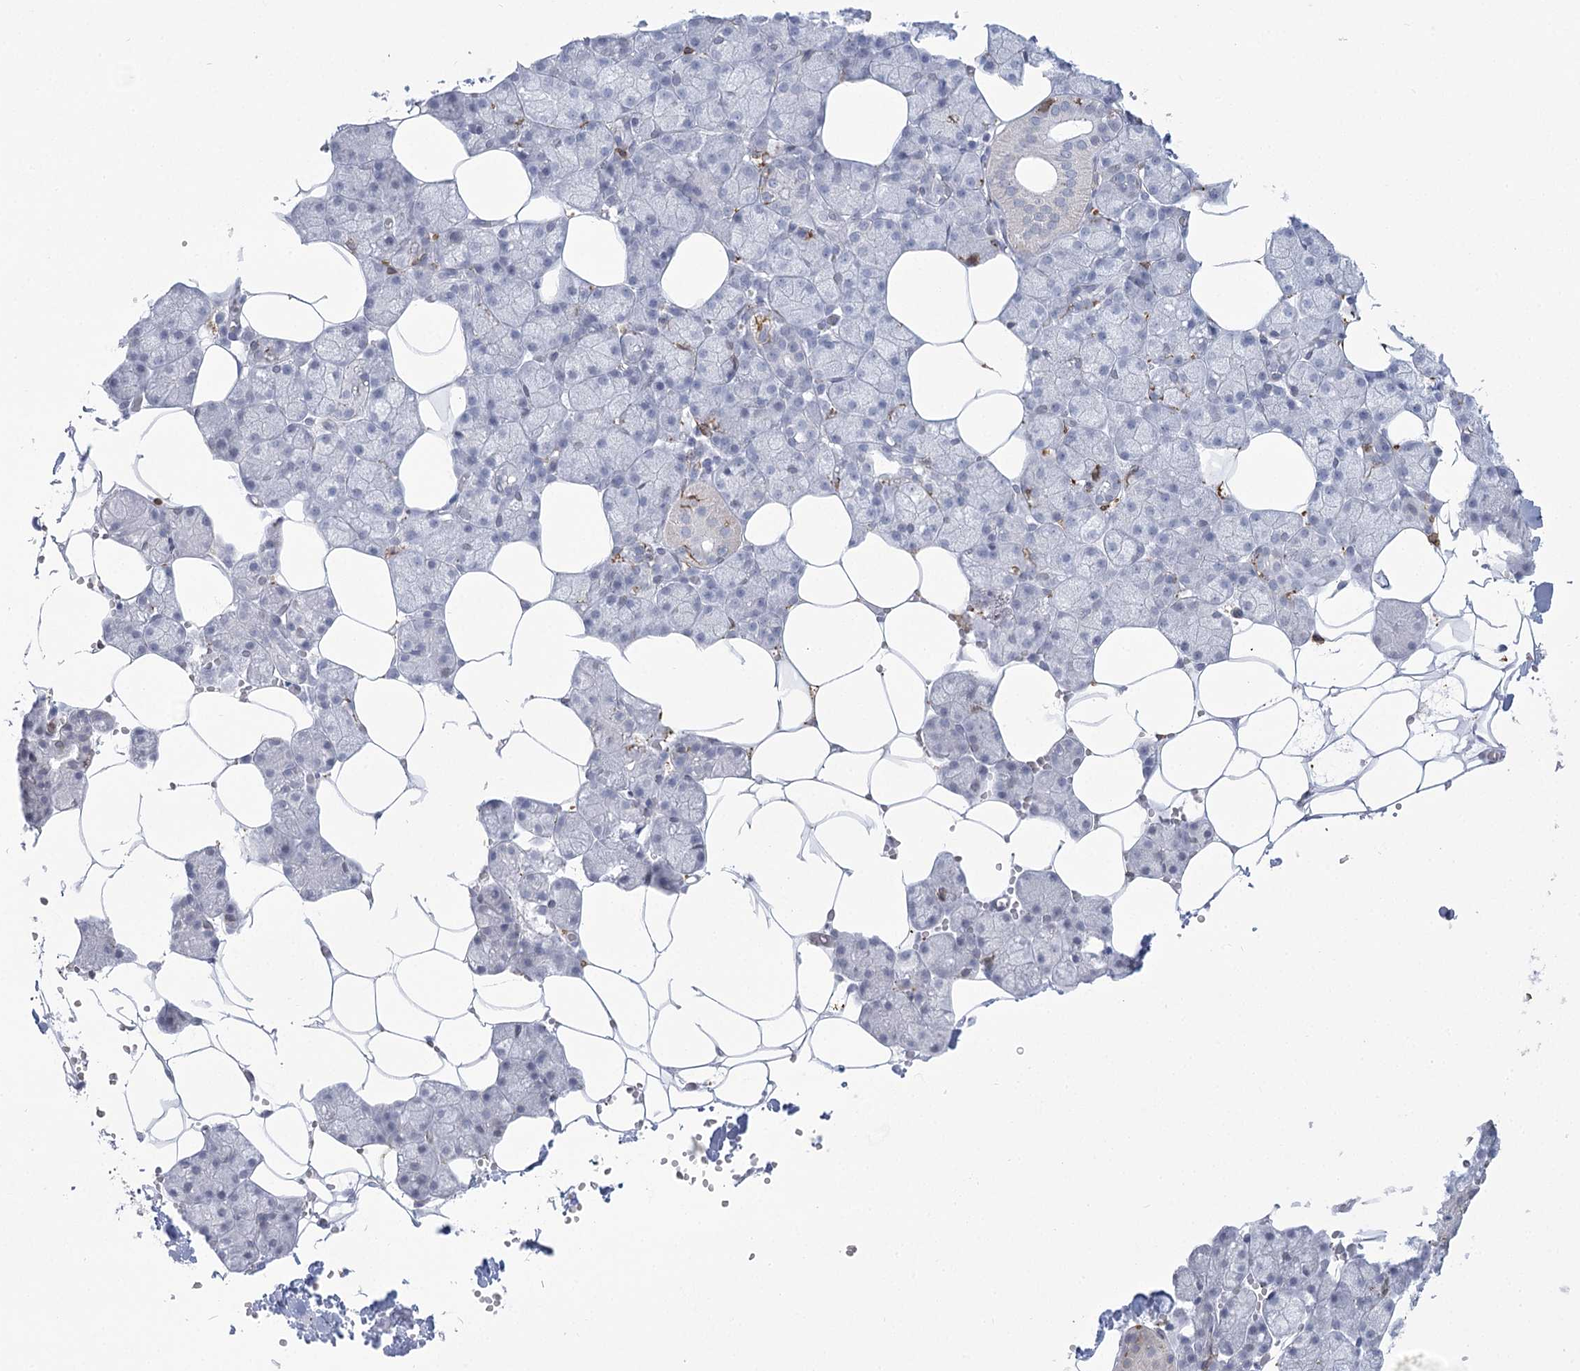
{"staining": {"intensity": "negative", "quantity": "none", "location": "none"}, "tissue": "salivary gland", "cell_type": "Glandular cells", "image_type": "normal", "snomed": [{"axis": "morphology", "description": "Normal tissue, NOS"}, {"axis": "topography", "description": "Salivary gland"}], "caption": "Glandular cells are negative for protein expression in benign human salivary gland. The staining is performed using DAB (3,3'-diaminobenzidine) brown chromogen with nuclei counter-stained in using hematoxylin.", "gene": "C11orf1", "patient": {"sex": "male", "age": 62}}